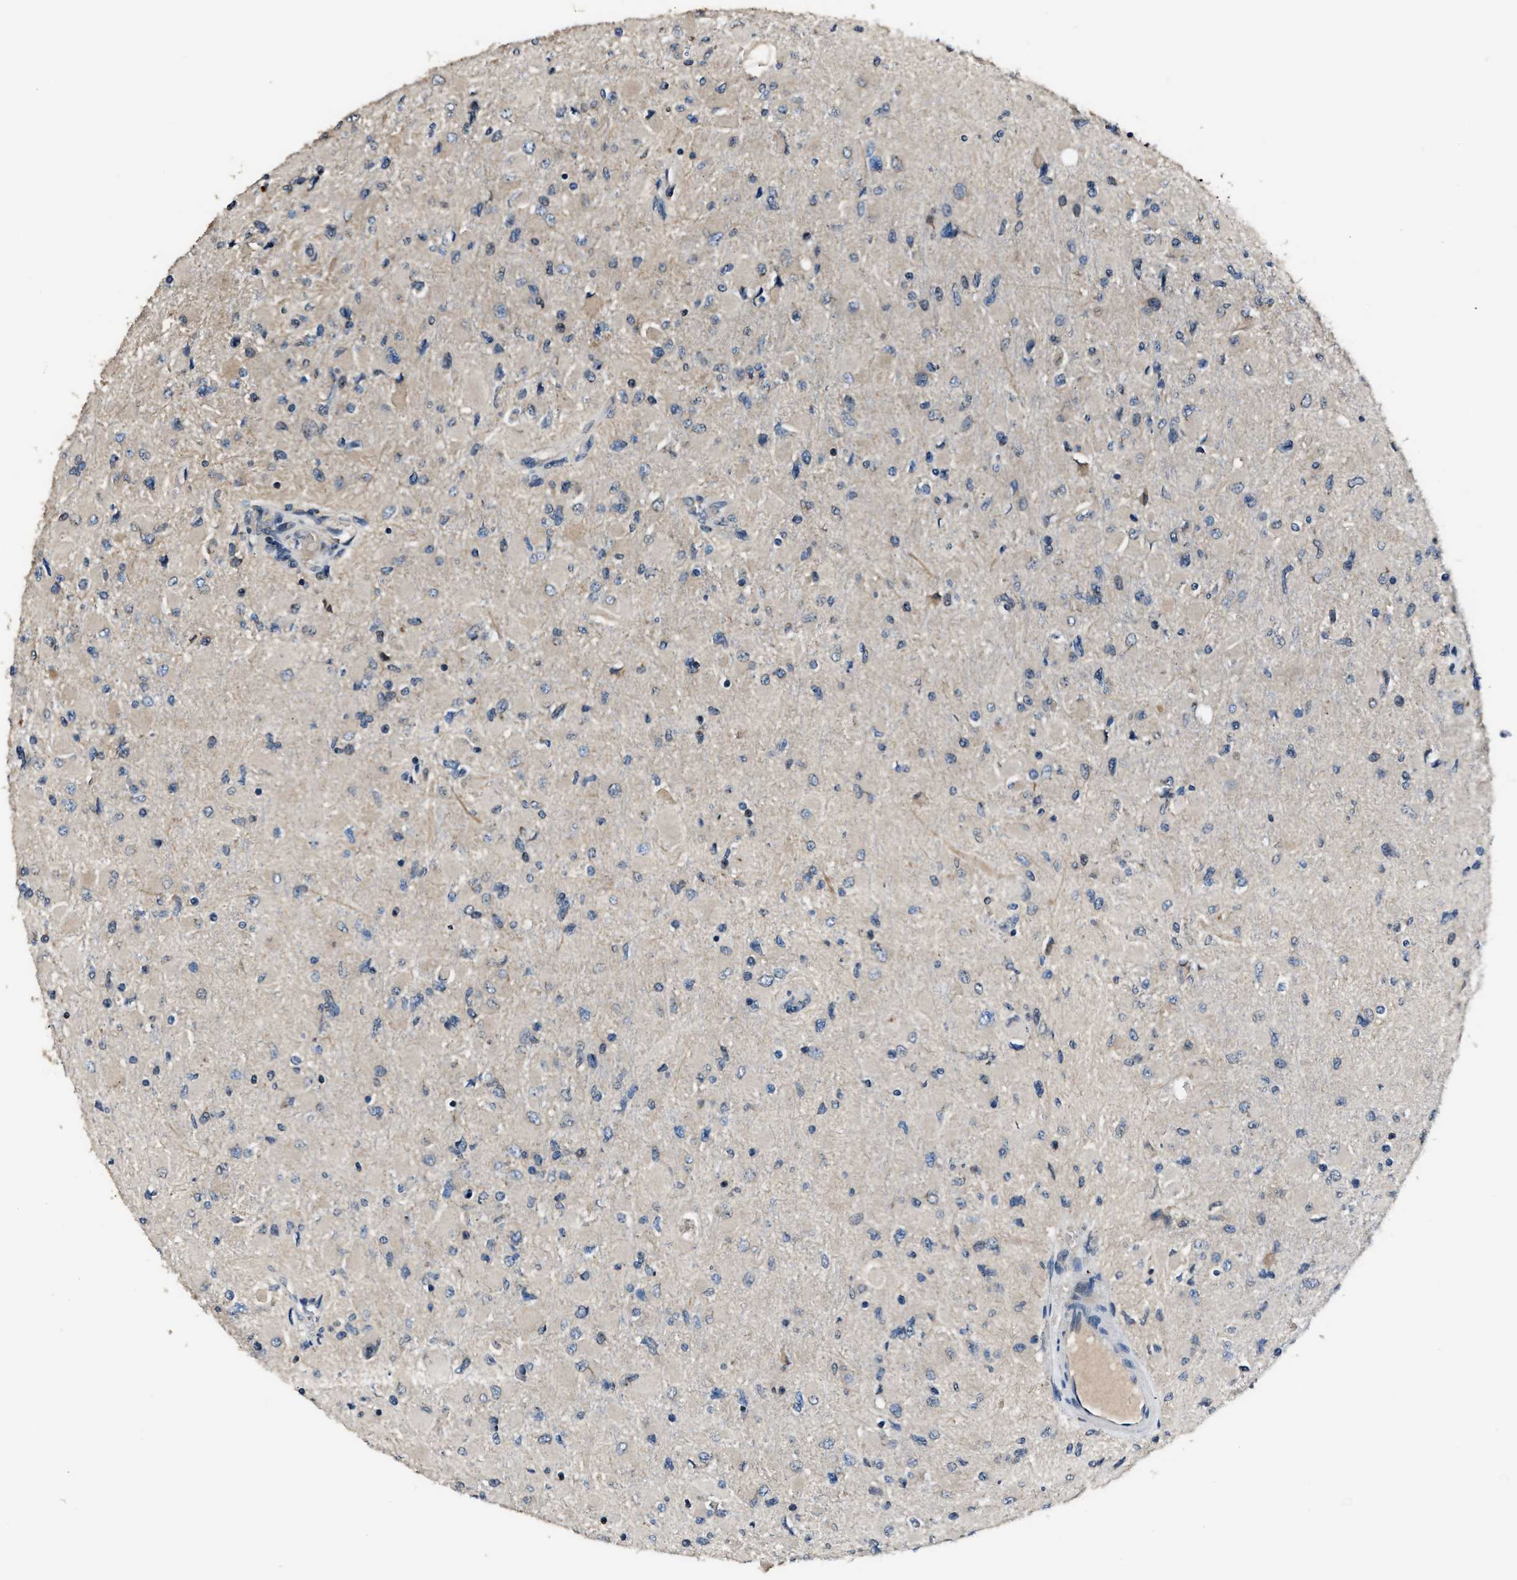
{"staining": {"intensity": "negative", "quantity": "none", "location": "none"}, "tissue": "glioma", "cell_type": "Tumor cells", "image_type": "cancer", "snomed": [{"axis": "morphology", "description": "Glioma, malignant, High grade"}, {"axis": "topography", "description": "Cerebral cortex"}], "caption": "Micrograph shows no significant protein expression in tumor cells of glioma. The staining was performed using DAB (3,3'-diaminobenzidine) to visualize the protein expression in brown, while the nuclei were stained in blue with hematoxylin (Magnification: 20x).", "gene": "TNRC18", "patient": {"sex": "female", "age": 36}}